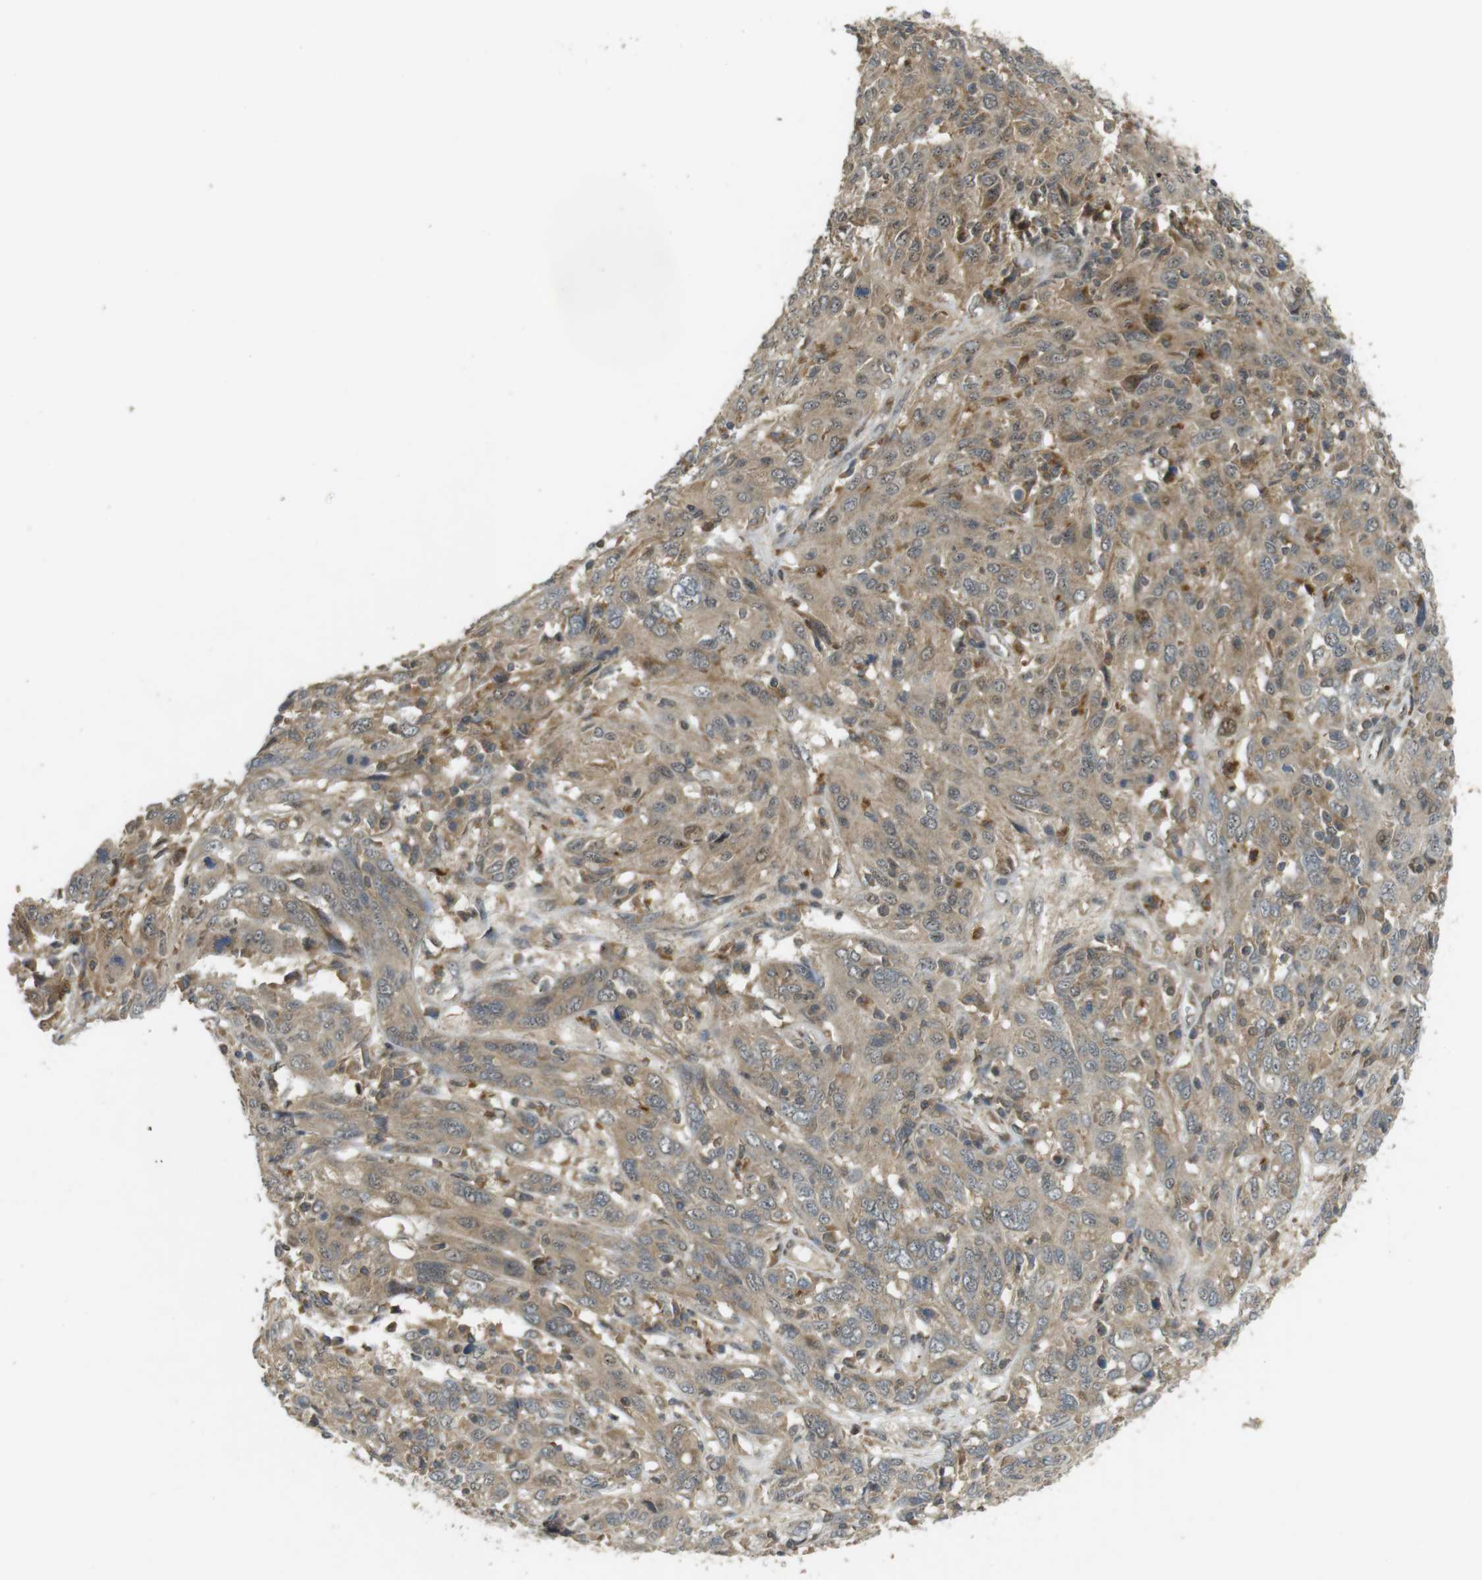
{"staining": {"intensity": "weak", "quantity": ">75%", "location": "cytoplasmic/membranous"}, "tissue": "cervical cancer", "cell_type": "Tumor cells", "image_type": "cancer", "snomed": [{"axis": "morphology", "description": "Squamous cell carcinoma, NOS"}, {"axis": "topography", "description": "Cervix"}], "caption": "This photomicrograph displays IHC staining of cervical cancer (squamous cell carcinoma), with low weak cytoplasmic/membranous positivity in about >75% of tumor cells.", "gene": "TMX3", "patient": {"sex": "female", "age": 46}}